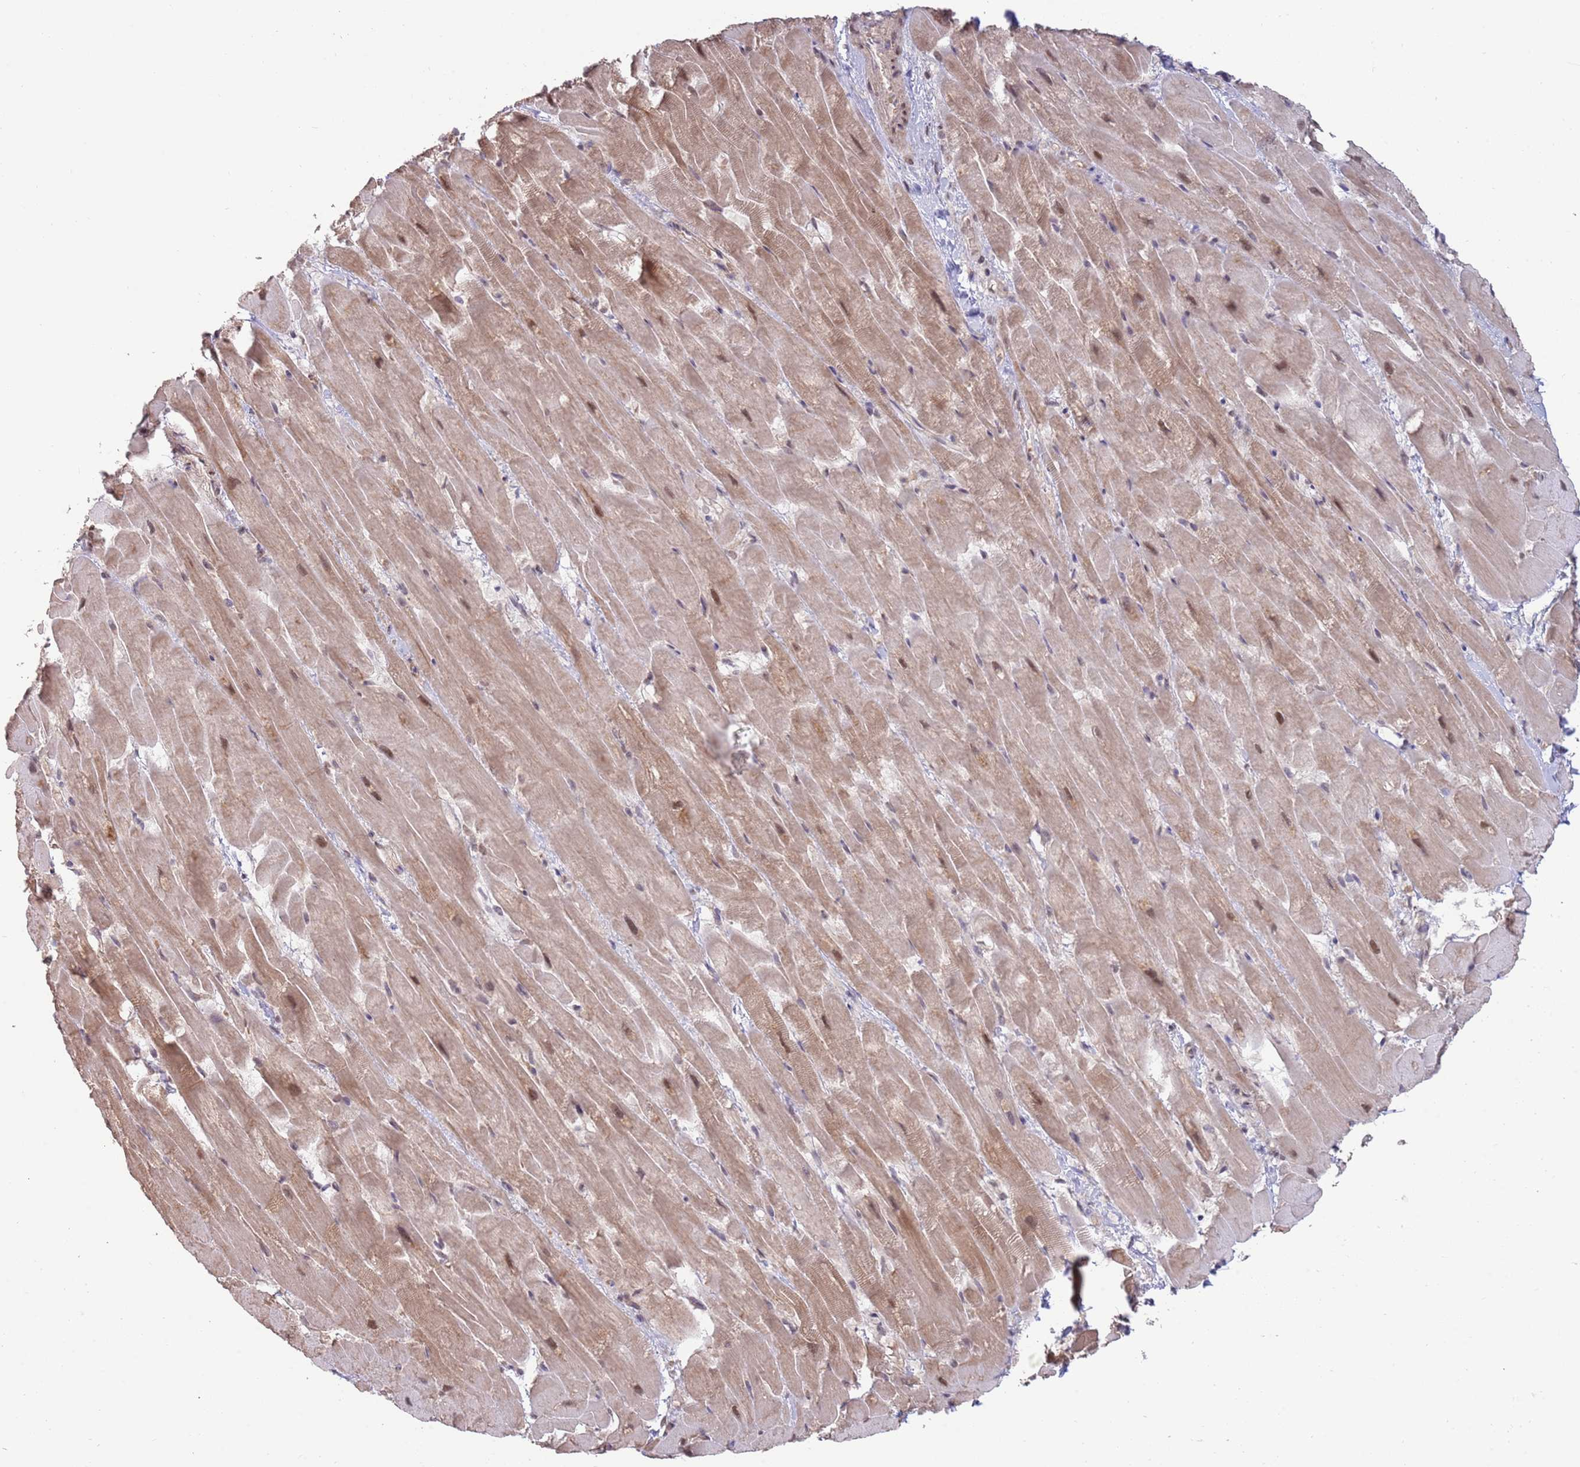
{"staining": {"intensity": "moderate", "quantity": ">75%", "location": "cytoplasmic/membranous,nuclear"}, "tissue": "heart muscle", "cell_type": "Cardiomyocytes", "image_type": "normal", "snomed": [{"axis": "morphology", "description": "Normal tissue, NOS"}, {"axis": "topography", "description": "Heart"}], "caption": "Protein staining displays moderate cytoplasmic/membranous,nuclear positivity in approximately >75% of cardiomyocytes in normal heart muscle.", "gene": "ZBTB7A", "patient": {"sex": "male", "age": 37}}